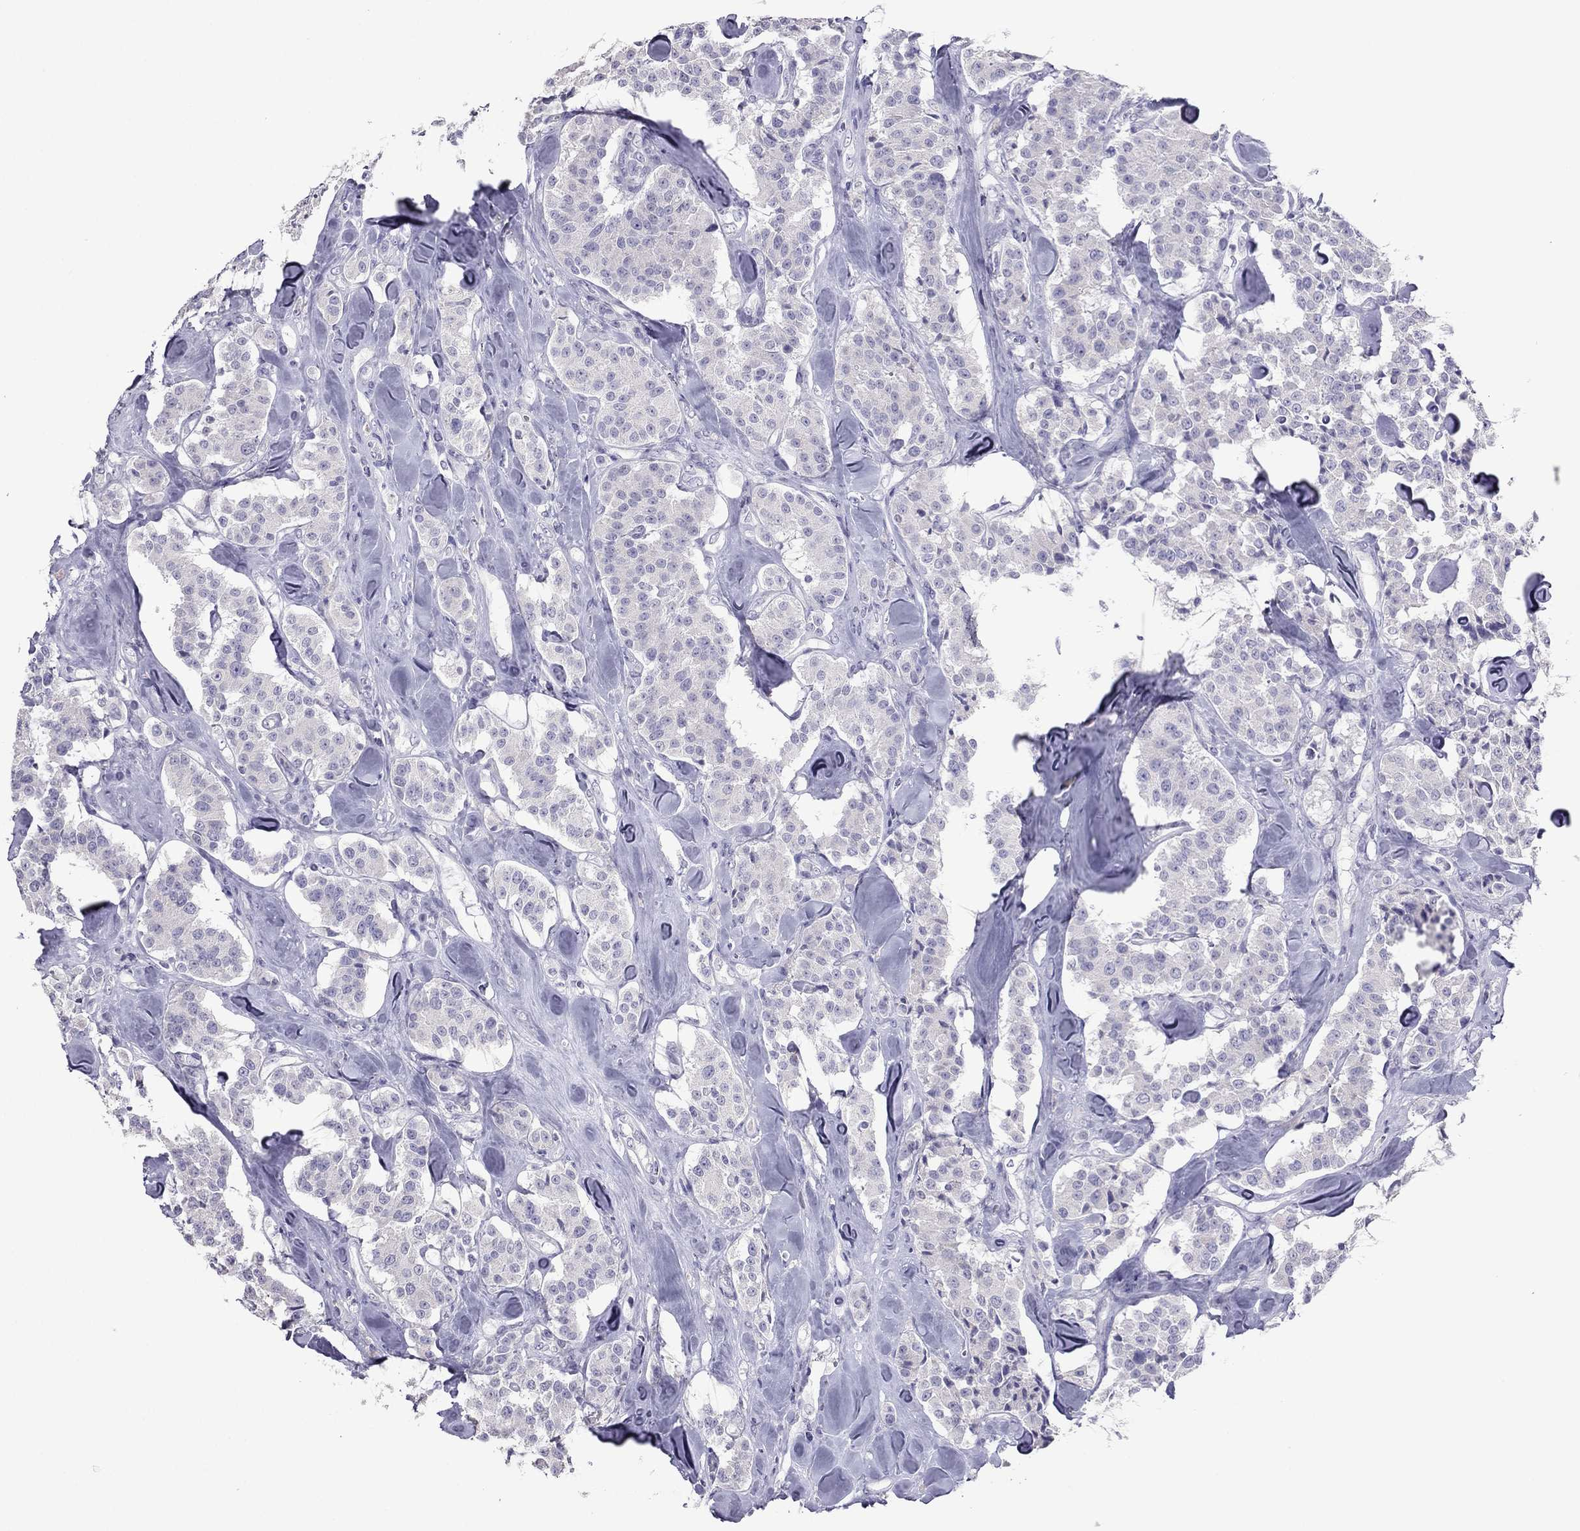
{"staining": {"intensity": "negative", "quantity": "none", "location": "none"}, "tissue": "carcinoid", "cell_type": "Tumor cells", "image_type": "cancer", "snomed": [{"axis": "morphology", "description": "Carcinoid, malignant, NOS"}, {"axis": "topography", "description": "Pancreas"}], "caption": "This is a image of immunohistochemistry (IHC) staining of carcinoid (malignant), which shows no staining in tumor cells.", "gene": "RGS8", "patient": {"sex": "male", "age": 41}}